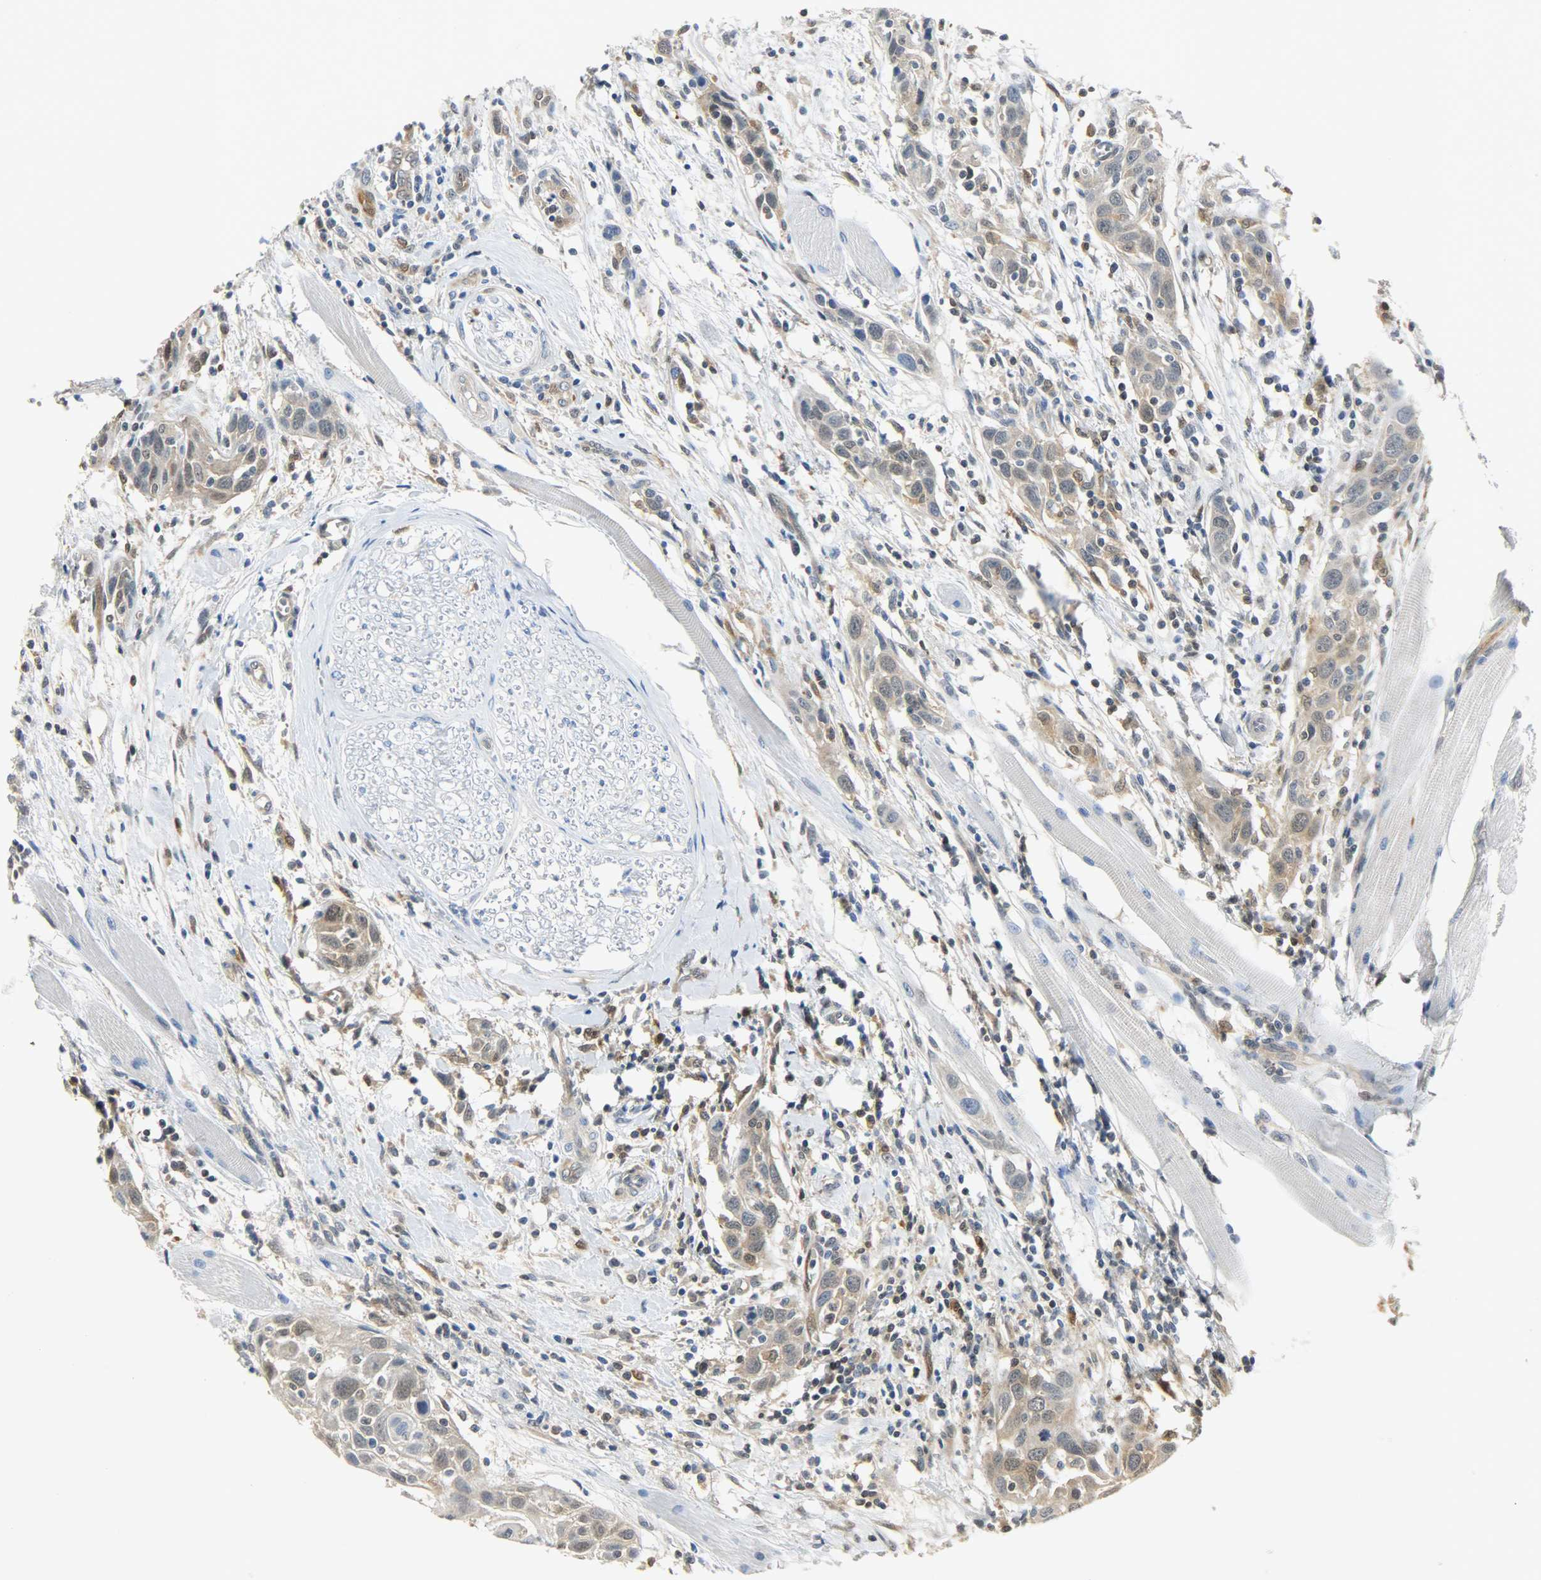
{"staining": {"intensity": "moderate", "quantity": ">75%", "location": "cytoplasmic/membranous,nuclear"}, "tissue": "head and neck cancer", "cell_type": "Tumor cells", "image_type": "cancer", "snomed": [{"axis": "morphology", "description": "Normal tissue, NOS"}, {"axis": "morphology", "description": "Squamous cell carcinoma, NOS"}, {"axis": "topography", "description": "Oral tissue"}, {"axis": "topography", "description": "Head-Neck"}], "caption": "Tumor cells display medium levels of moderate cytoplasmic/membranous and nuclear positivity in about >75% of cells in head and neck cancer.", "gene": "EIF4EBP1", "patient": {"sex": "female", "age": 50}}